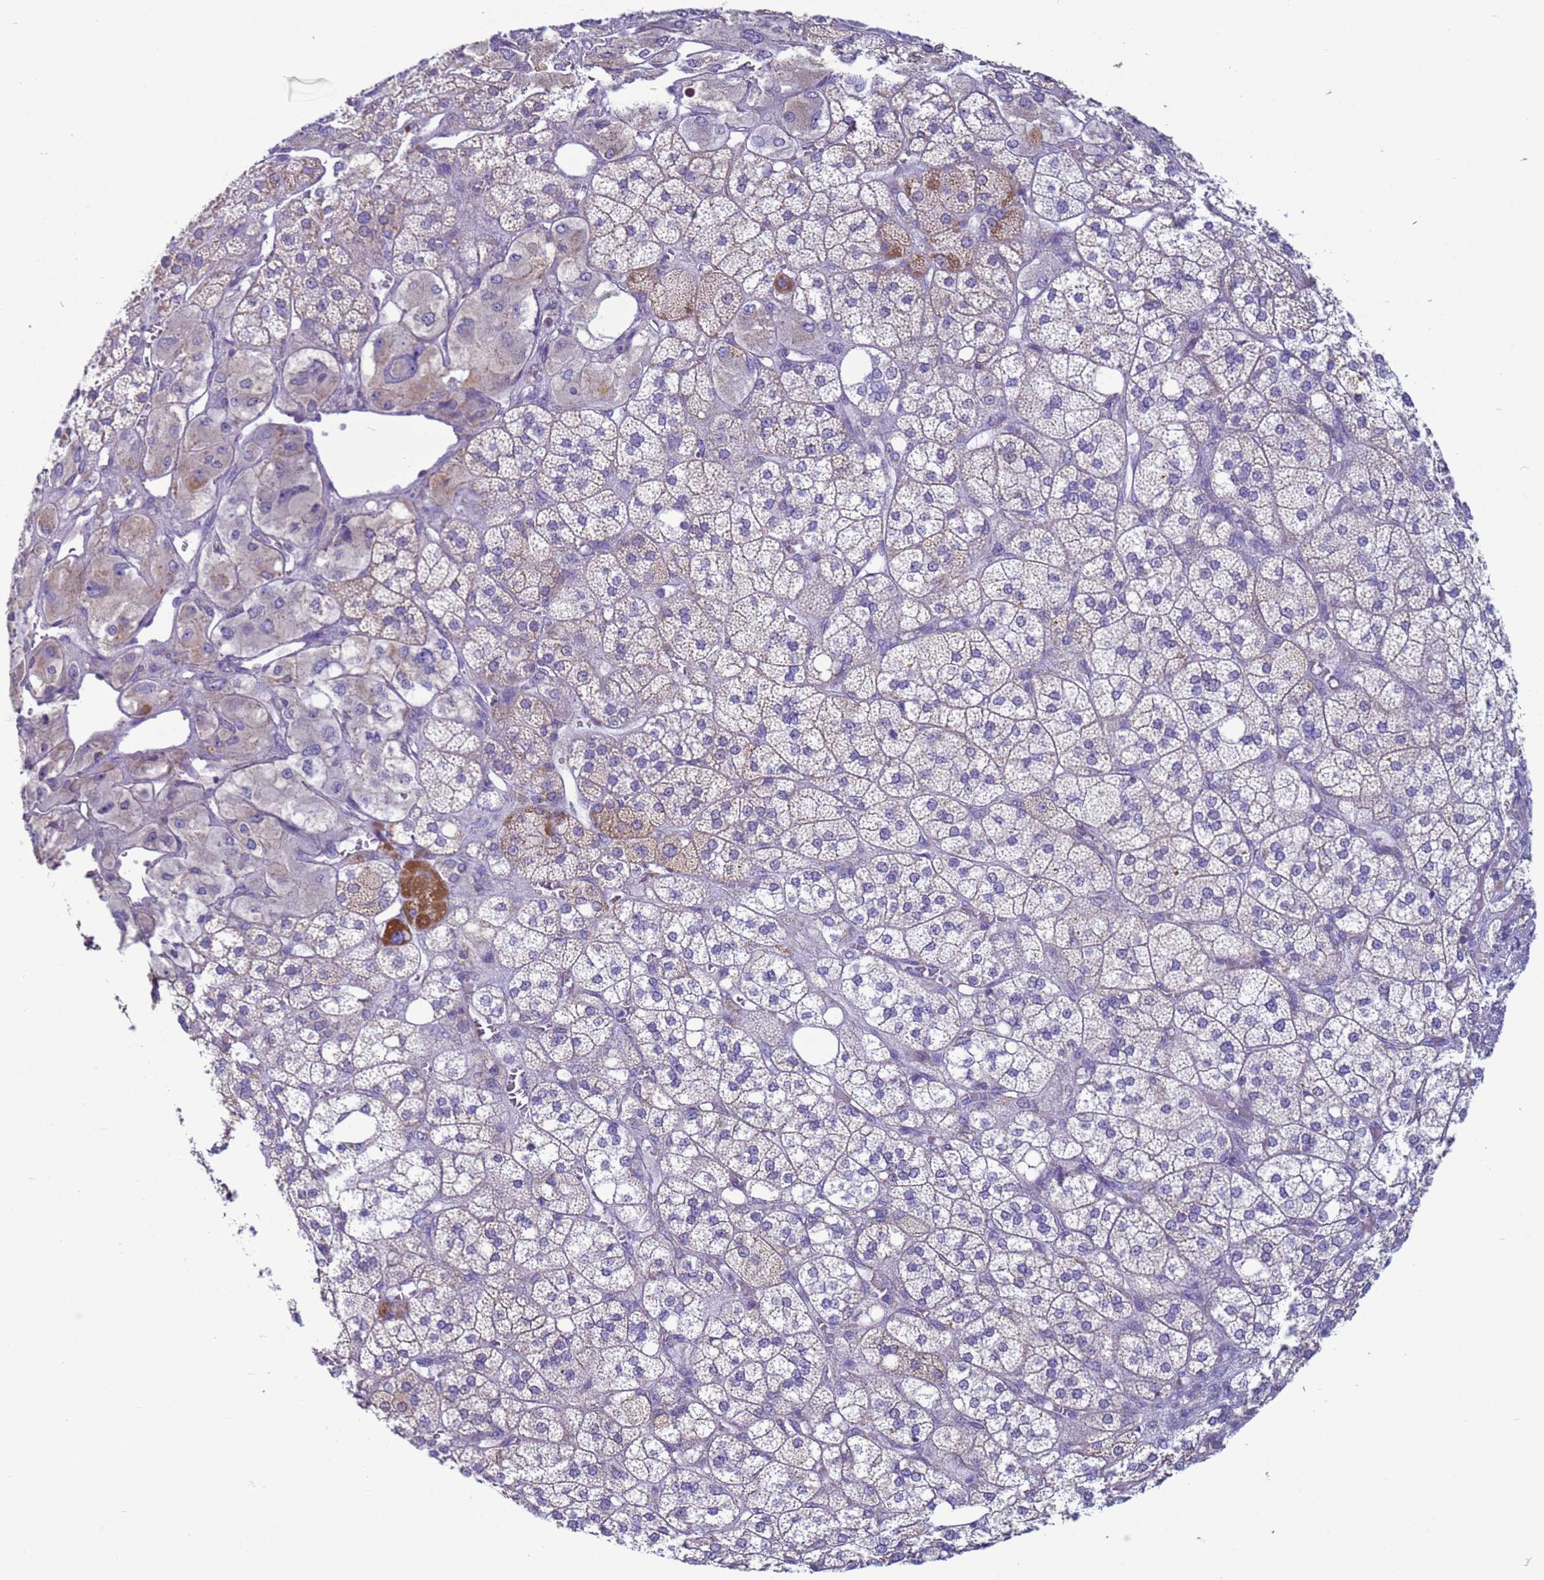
{"staining": {"intensity": "moderate", "quantity": "<25%", "location": "cytoplasmic/membranous"}, "tissue": "adrenal gland", "cell_type": "Glandular cells", "image_type": "normal", "snomed": [{"axis": "morphology", "description": "Normal tissue, NOS"}, {"axis": "topography", "description": "Adrenal gland"}], "caption": "This image displays unremarkable adrenal gland stained with immunohistochemistry (IHC) to label a protein in brown. The cytoplasmic/membranous of glandular cells show moderate positivity for the protein. Nuclei are counter-stained blue.", "gene": "HPCAL1", "patient": {"sex": "male", "age": 61}}